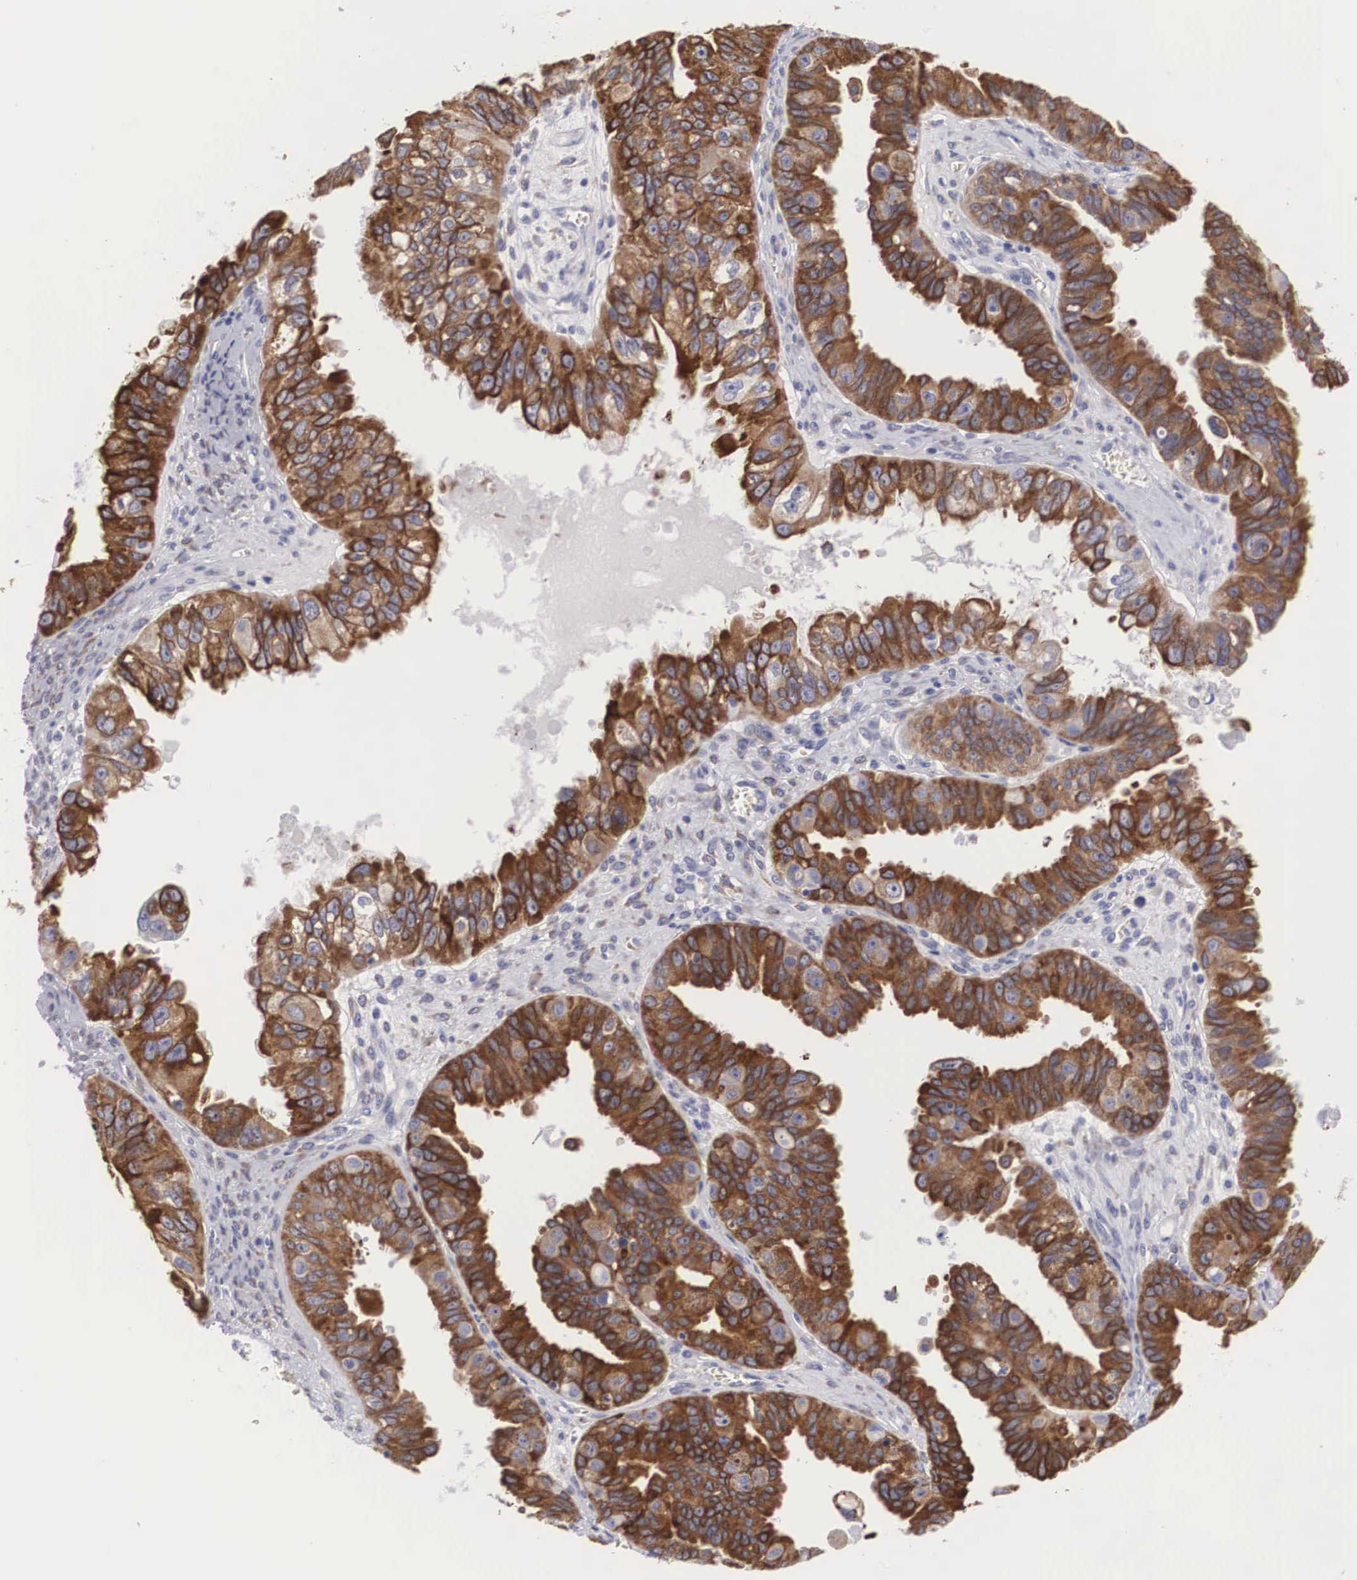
{"staining": {"intensity": "strong", "quantity": ">75%", "location": "cytoplasmic/membranous"}, "tissue": "ovarian cancer", "cell_type": "Tumor cells", "image_type": "cancer", "snomed": [{"axis": "morphology", "description": "Carcinoma, endometroid"}, {"axis": "topography", "description": "Ovary"}], "caption": "Immunohistochemical staining of ovarian cancer (endometroid carcinoma) demonstrates high levels of strong cytoplasmic/membranous positivity in about >75% of tumor cells.", "gene": "ARMCX3", "patient": {"sex": "female", "age": 85}}